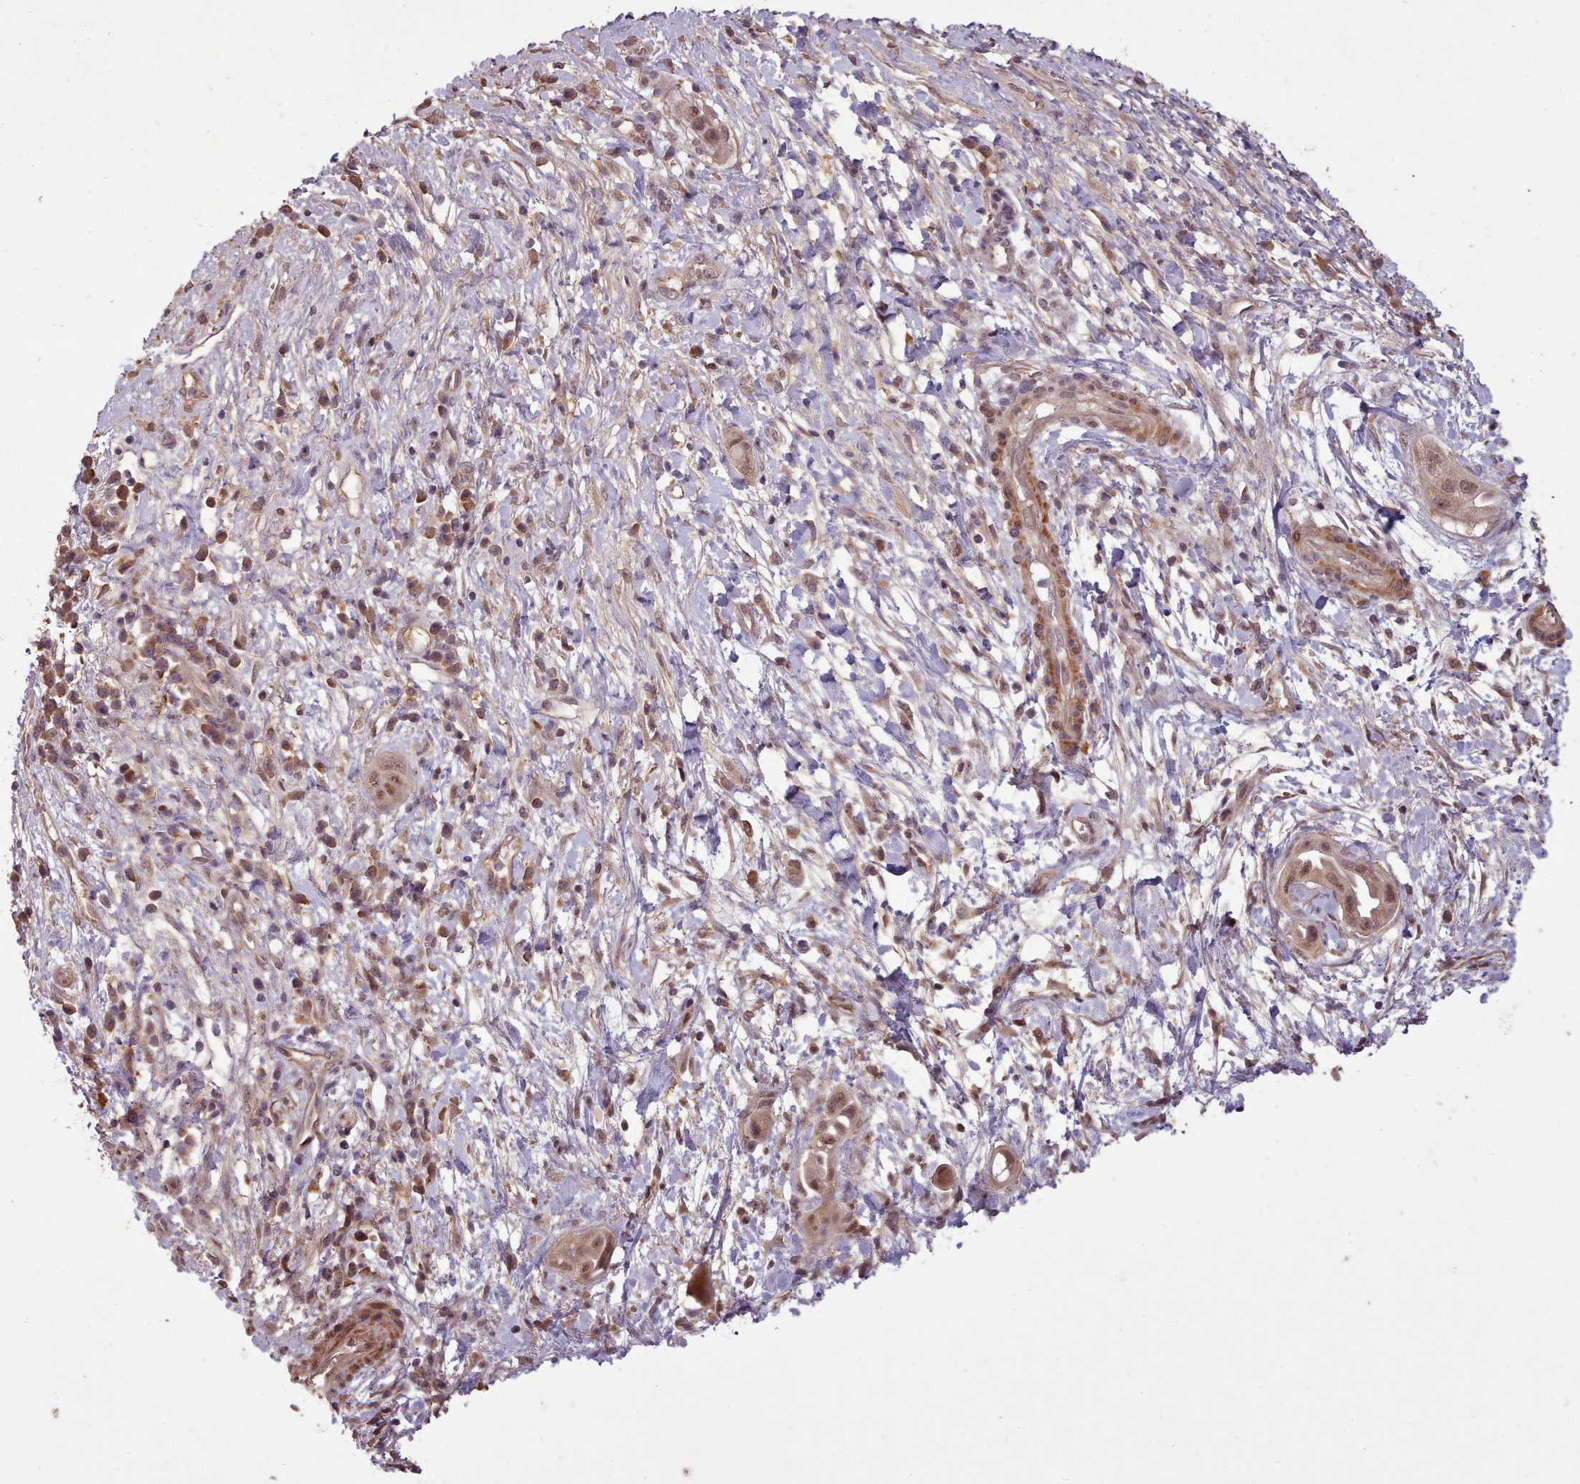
{"staining": {"intensity": "moderate", "quantity": ">75%", "location": "cytoplasmic/membranous,nuclear"}, "tissue": "pancreatic cancer", "cell_type": "Tumor cells", "image_type": "cancer", "snomed": [{"axis": "morphology", "description": "Adenocarcinoma, NOS"}, {"axis": "topography", "description": "Pancreas"}], "caption": "Moderate cytoplasmic/membranous and nuclear expression for a protein is identified in about >75% of tumor cells of pancreatic cancer (adenocarcinoma) using immunohistochemistry (IHC).", "gene": "CDC6", "patient": {"sex": "male", "age": 68}}